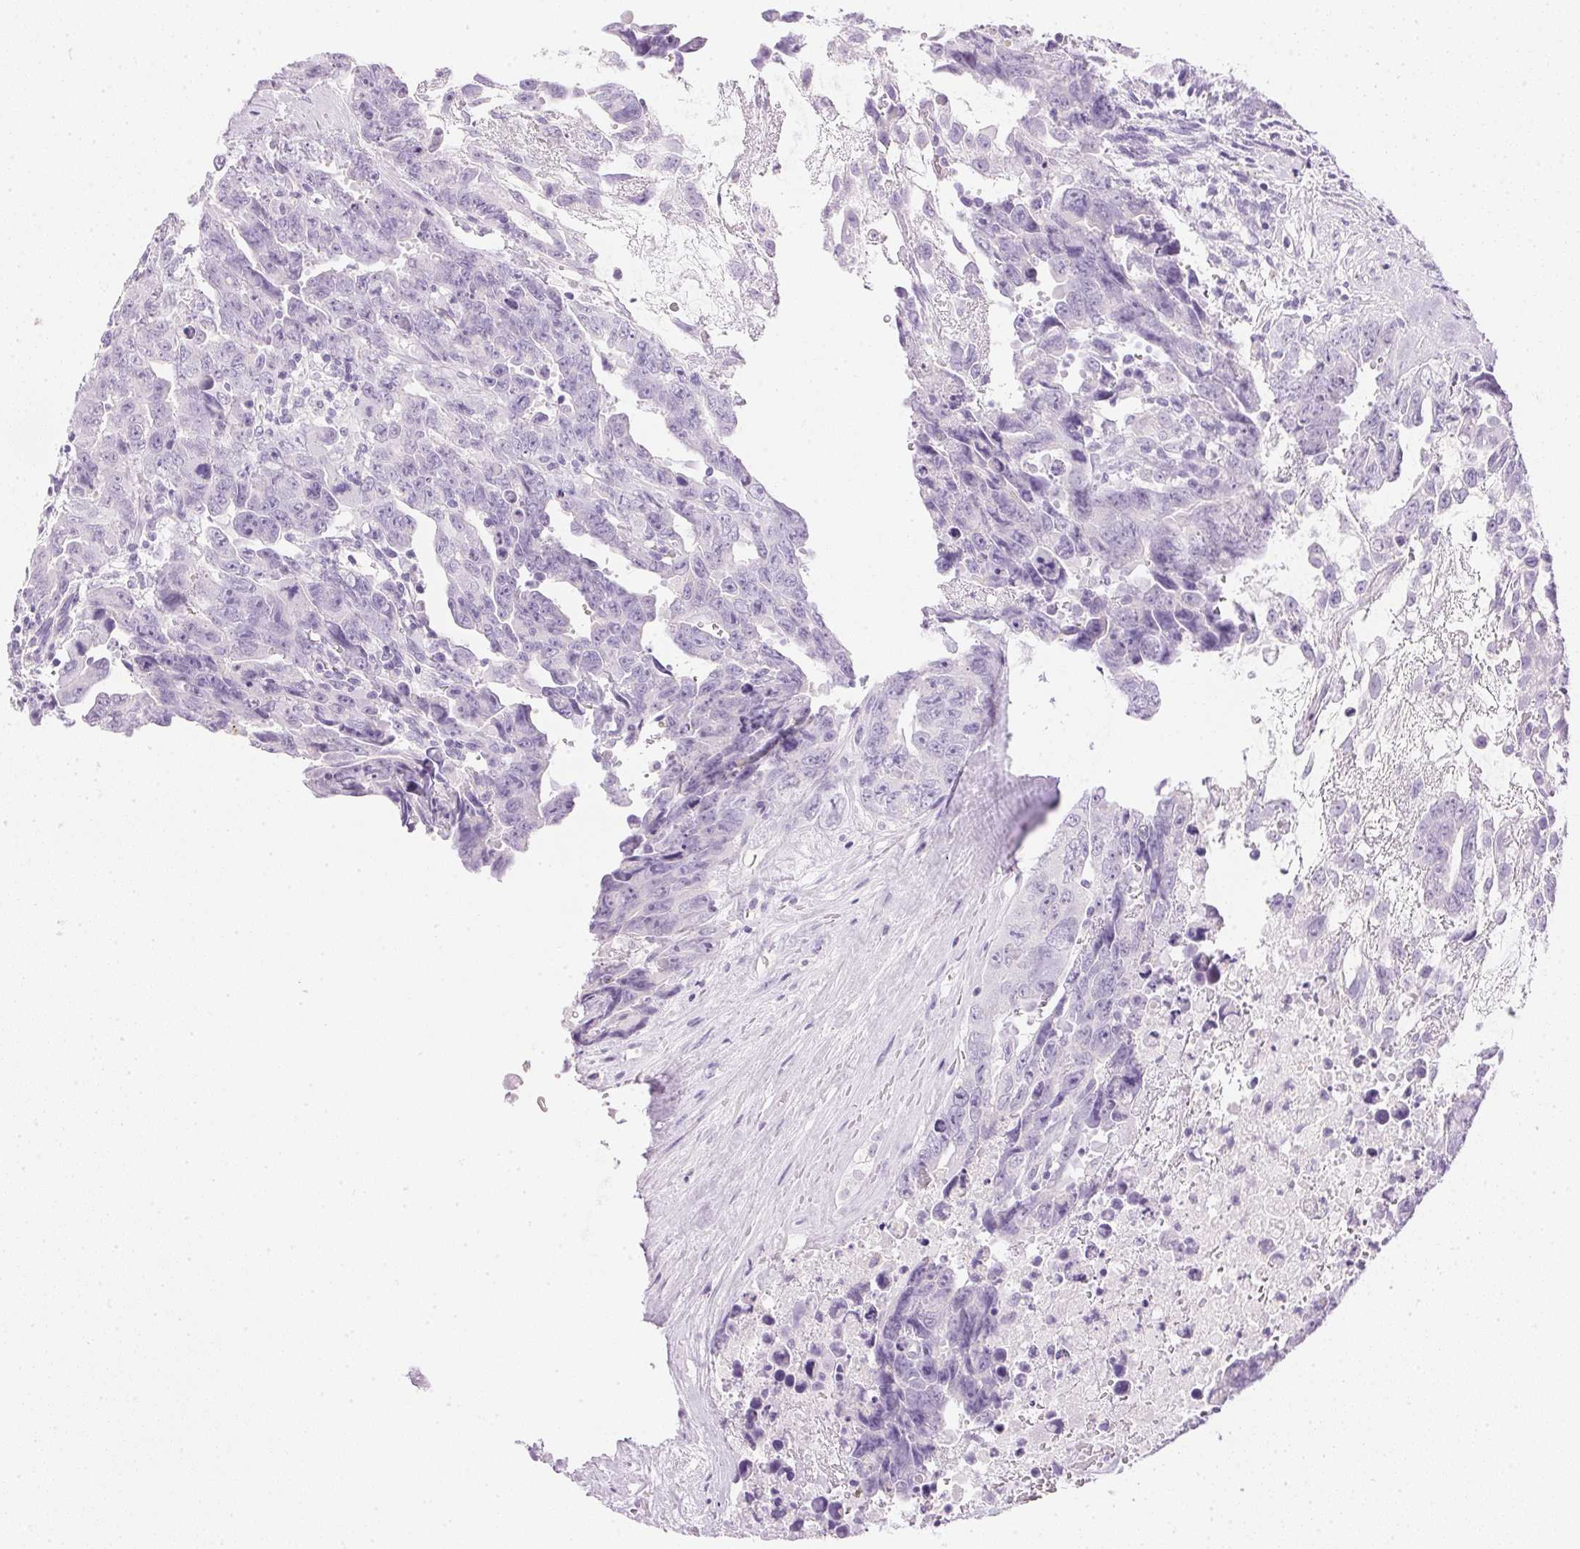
{"staining": {"intensity": "negative", "quantity": "none", "location": "none"}, "tissue": "testis cancer", "cell_type": "Tumor cells", "image_type": "cancer", "snomed": [{"axis": "morphology", "description": "Carcinoma, Embryonal, NOS"}, {"axis": "topography", "description": "Testis"}], "caption": "DAB immunohistochemical staining of human testis cancer demonstrates no significant staining in tumor cells.", "gene": "CTRL", "patient": {"sex": "male", "age": 24}}